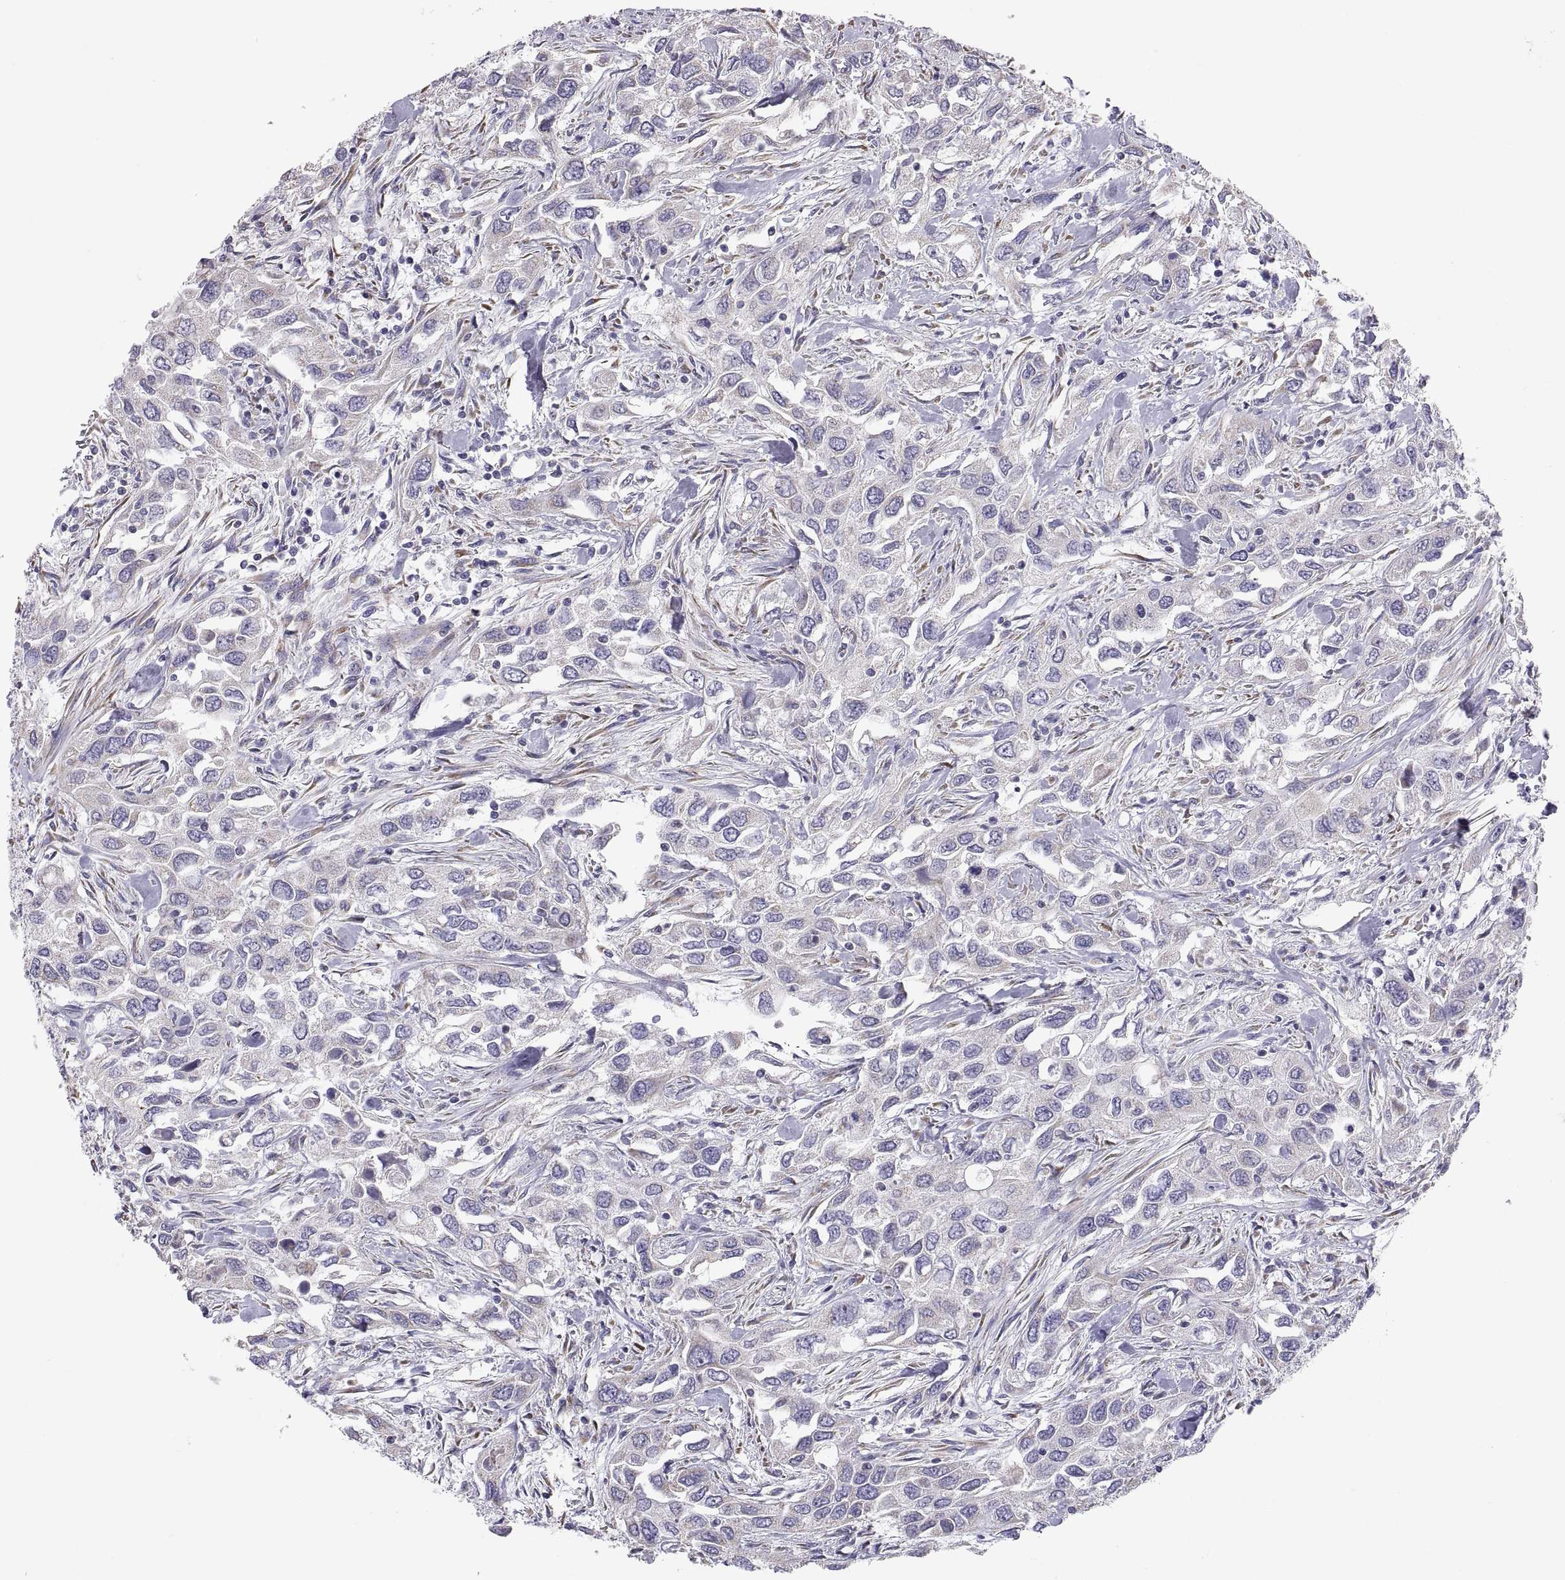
{"staining": {"intensity": "negative", "quantity": "none", "location": "none"}, "tissue": "urothelial cancer", "cell_type": "Tumor cells", "image_type": "cancer", "snomed": [{"axis": "morphology", "description": "Urothelial carcinoma, High grade"}, {"axis": "topography", "description": "Urinary bladder"}], "caption": "IHC of urothelial cancer displays no positivity in tumor cells.", "gene": "TNNC1", "patient": {"sex": "male", "age": 76}}